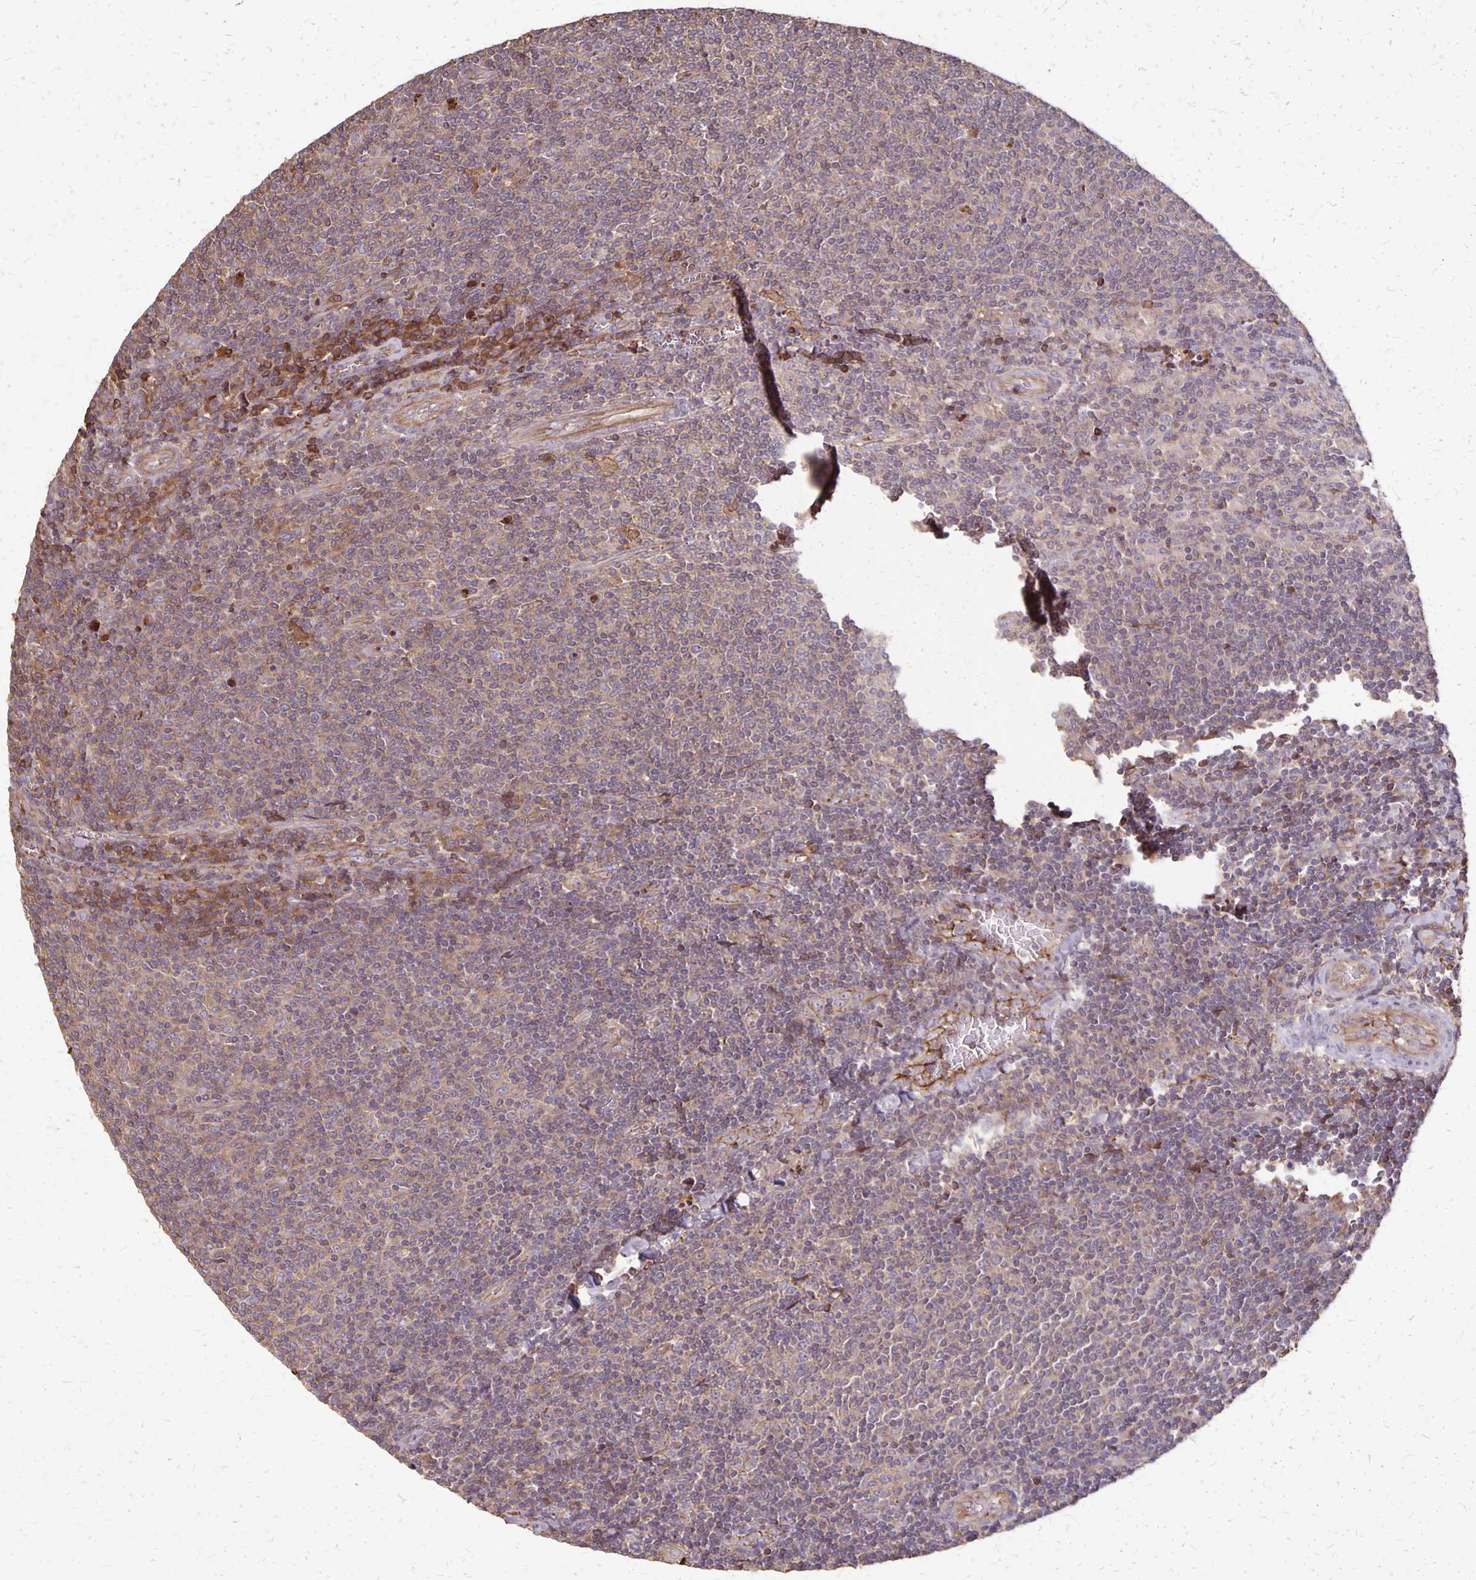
{"staining": {"intensity": "weak", "quantity": ">75%", "location": "cytoplasmic/membranous"}, "tissue": "lymphoma", "cell_type": "Tumor cells", "image_type": "cancer", "snomed": [{"axis": "morphology", "description": "Malignant lymphoma, non-Hodgkin's type, Low grade"}, {"axis": "topography", "description": "Lymph node"}], "caption": "This is an image of IHC staining of lymphoma, which shows weak expression in the cytoplasmic/membranous of tumor cells.", "gene": "PROM2", "patient": {"sex": "male", "age": 52}}